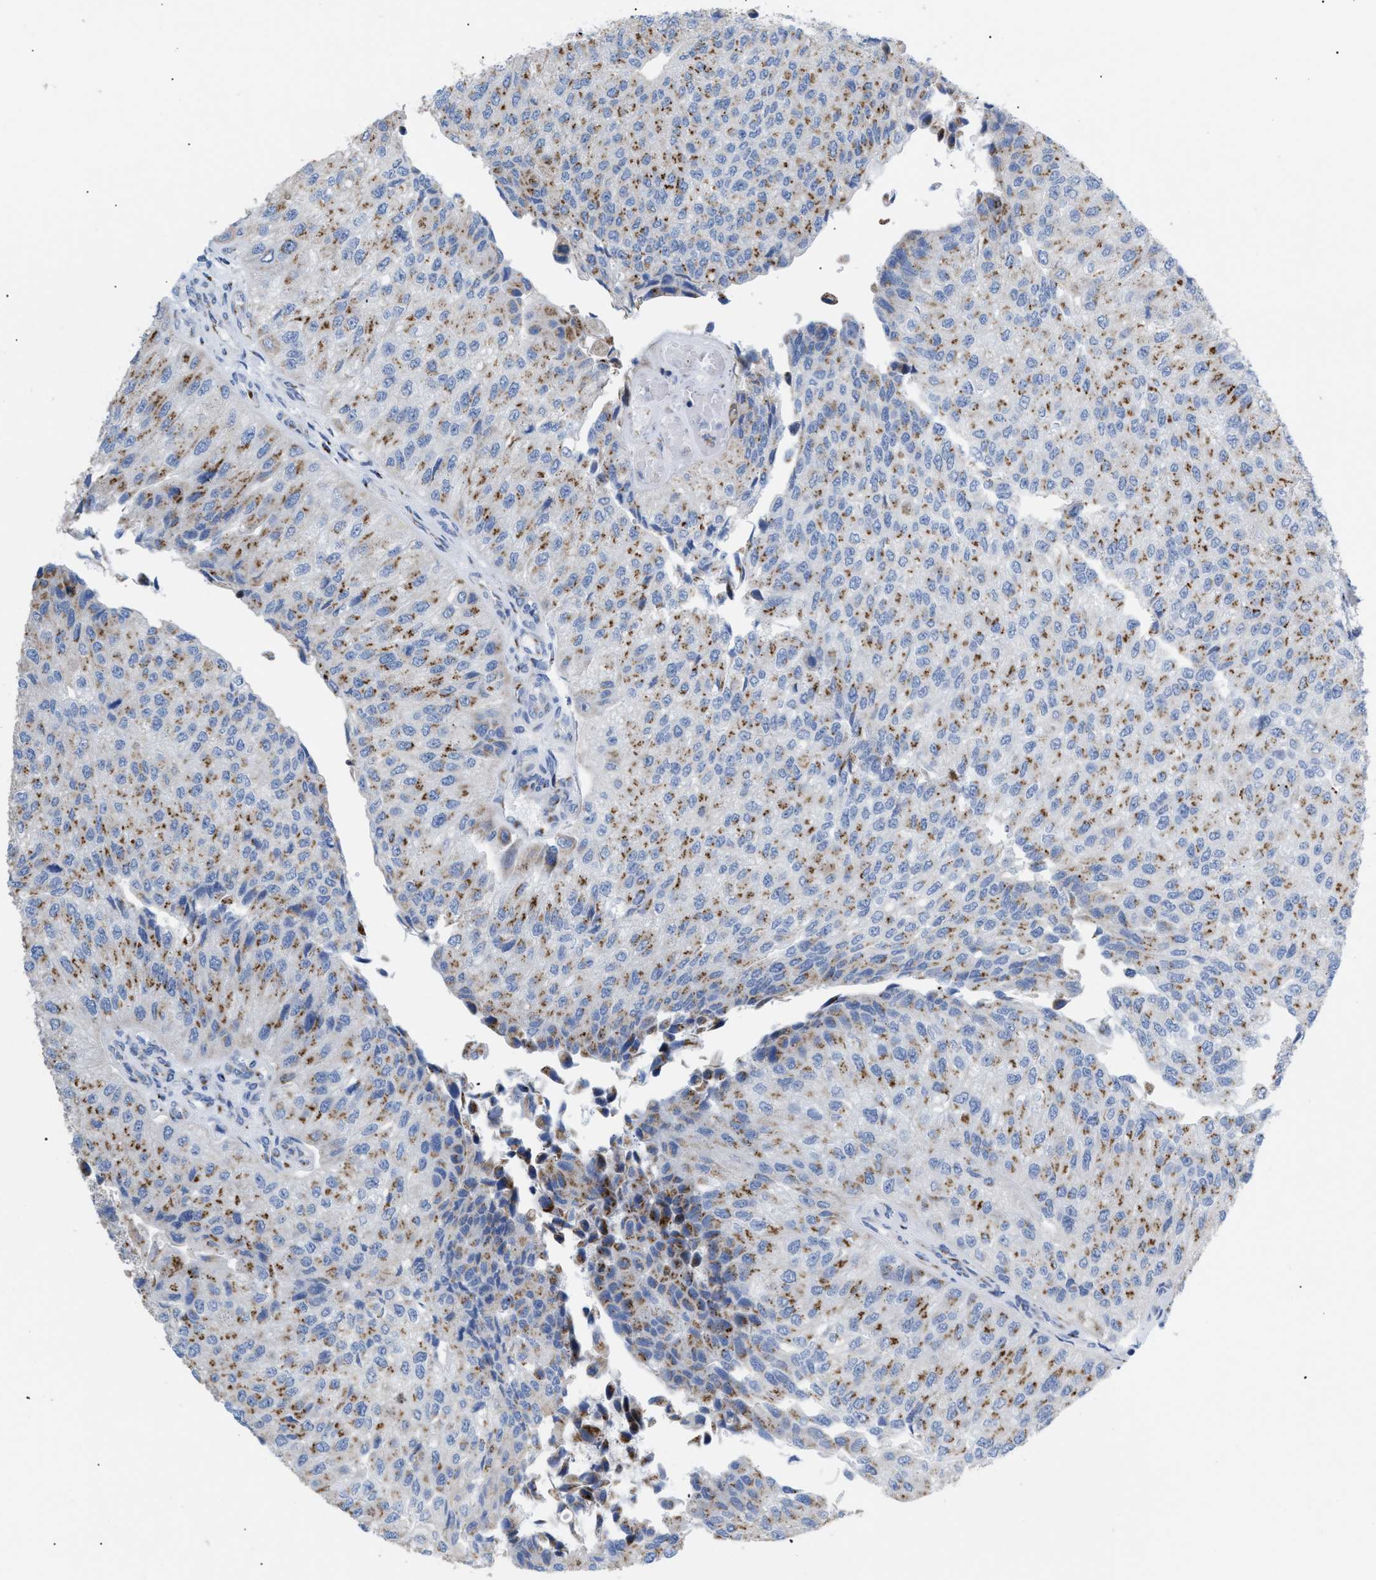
{"staining": {"intensity": "moderate", "quantity": ">75%", "location": "cytoplasmic/membranous"}, "tissue": "urothelial cancer", "cell_type": "Tumor cells", "image_type": "cancer", "snomed": [{"axis": "morphology", "description": "Urothelial carcinoma, High grade"}, {"axis": "topography", "description": "Kidney"}, {"axis": "topography", "description": "Urinary bladder"}], "caption": "A high-resolution histopathology image shows IHC staining of urothelial cancer, which exhibits moderate cytoplasmic/membranous positivity in about >75% of tumor cells. The staining is performed using DAB brown chromogen to label protein expression. The nuclei are counter-stained blue using hematoxylin.", "gene": "TMEM17", "patient": {"sex": "male", "age": 77}}